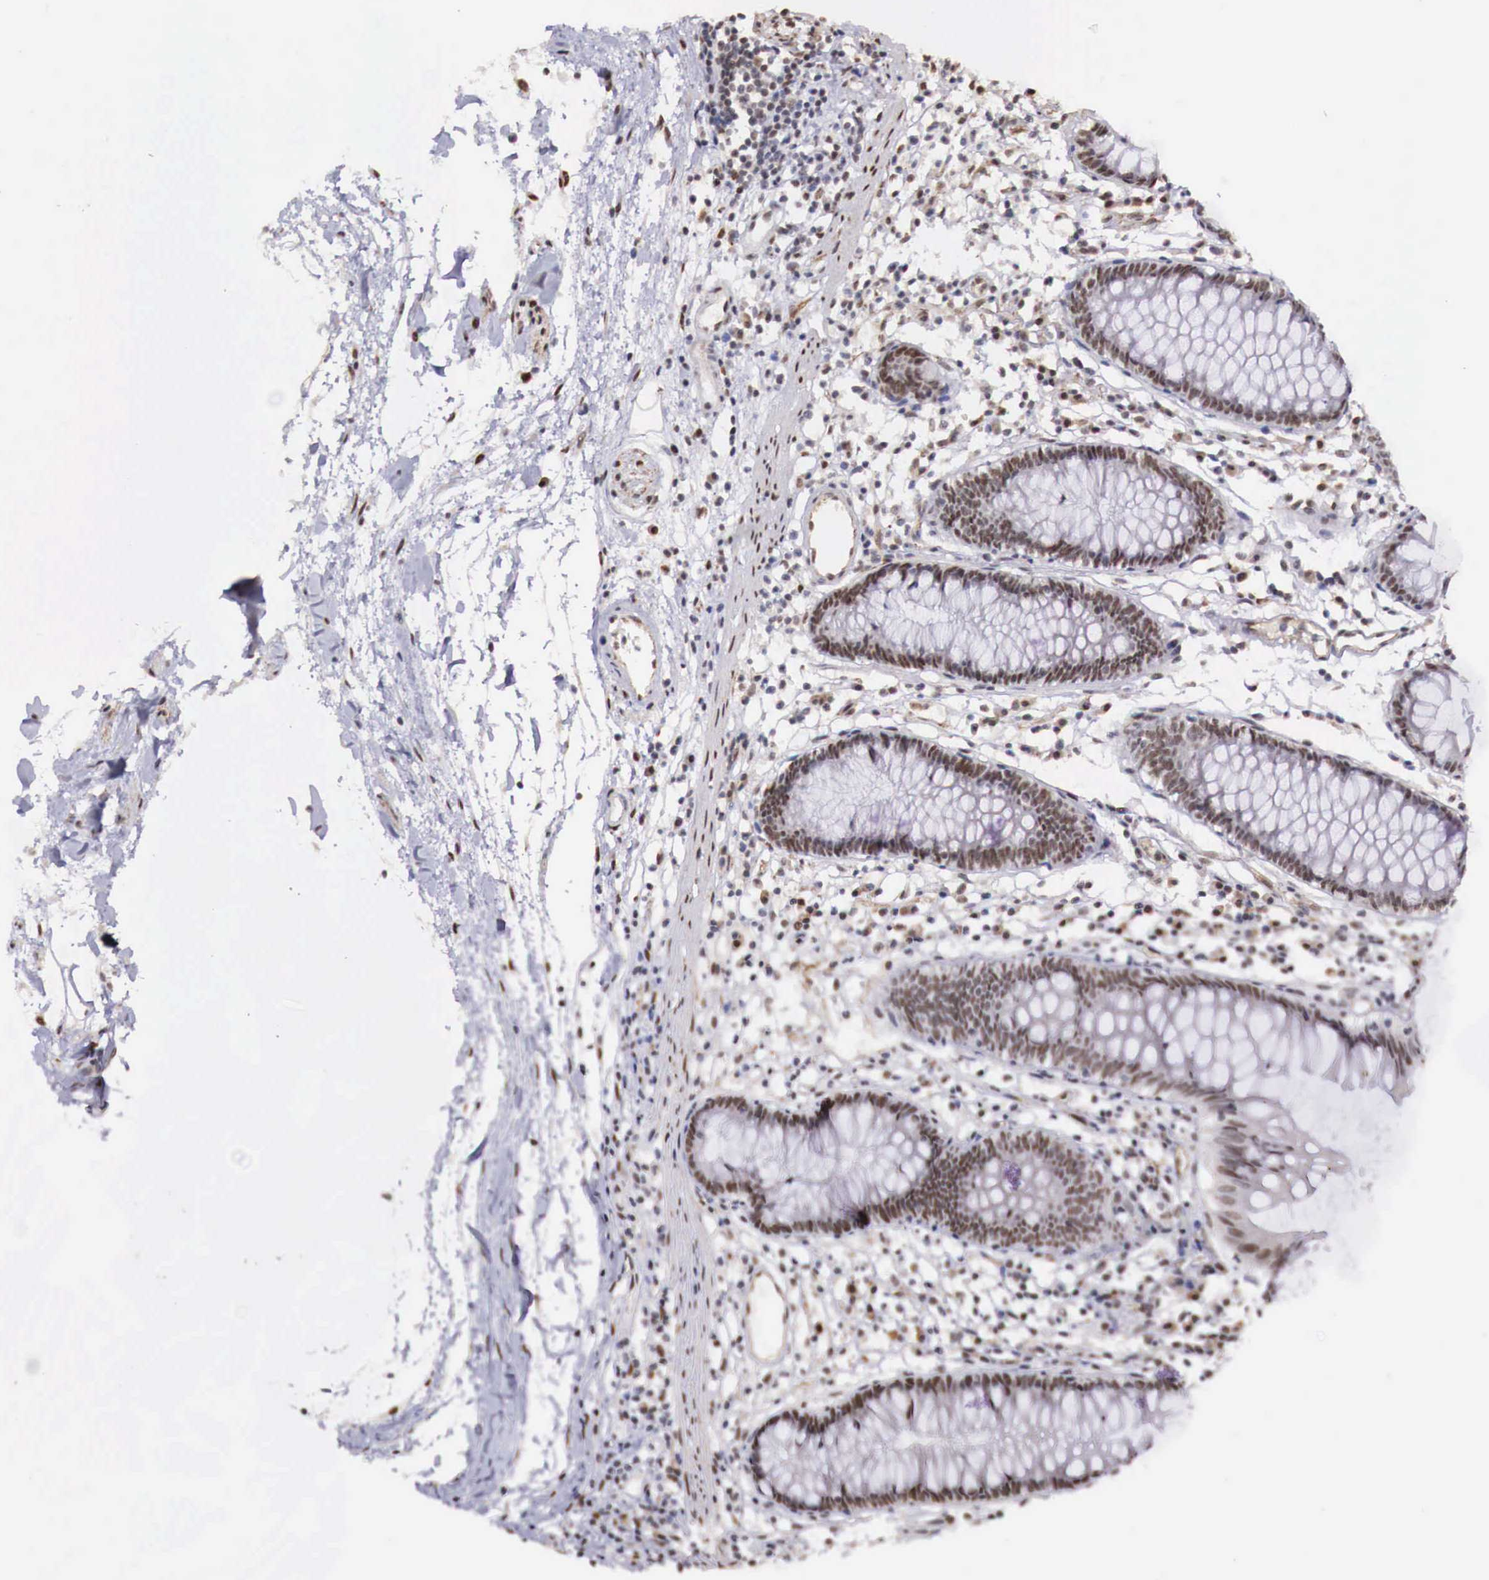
{"staining": {"intensity": "moderate", "quantity": ">75%", "location": "nuclear"}, "tissue": "colon", "cell_type": "Endothelial cells", "image_type": "normal", "snomed": [{"axis": "morphology", "description": "Normal tissue, NOS"}, {"axis": "topography", "description": "Colon"}], "caption": "Protein expression by immunohistochemistry displays moderate nuclear expression in about >75% of endothelial cells in normal colon.", "gene": "FOXP2", "patient": {"sex": "female", "age": 55}}